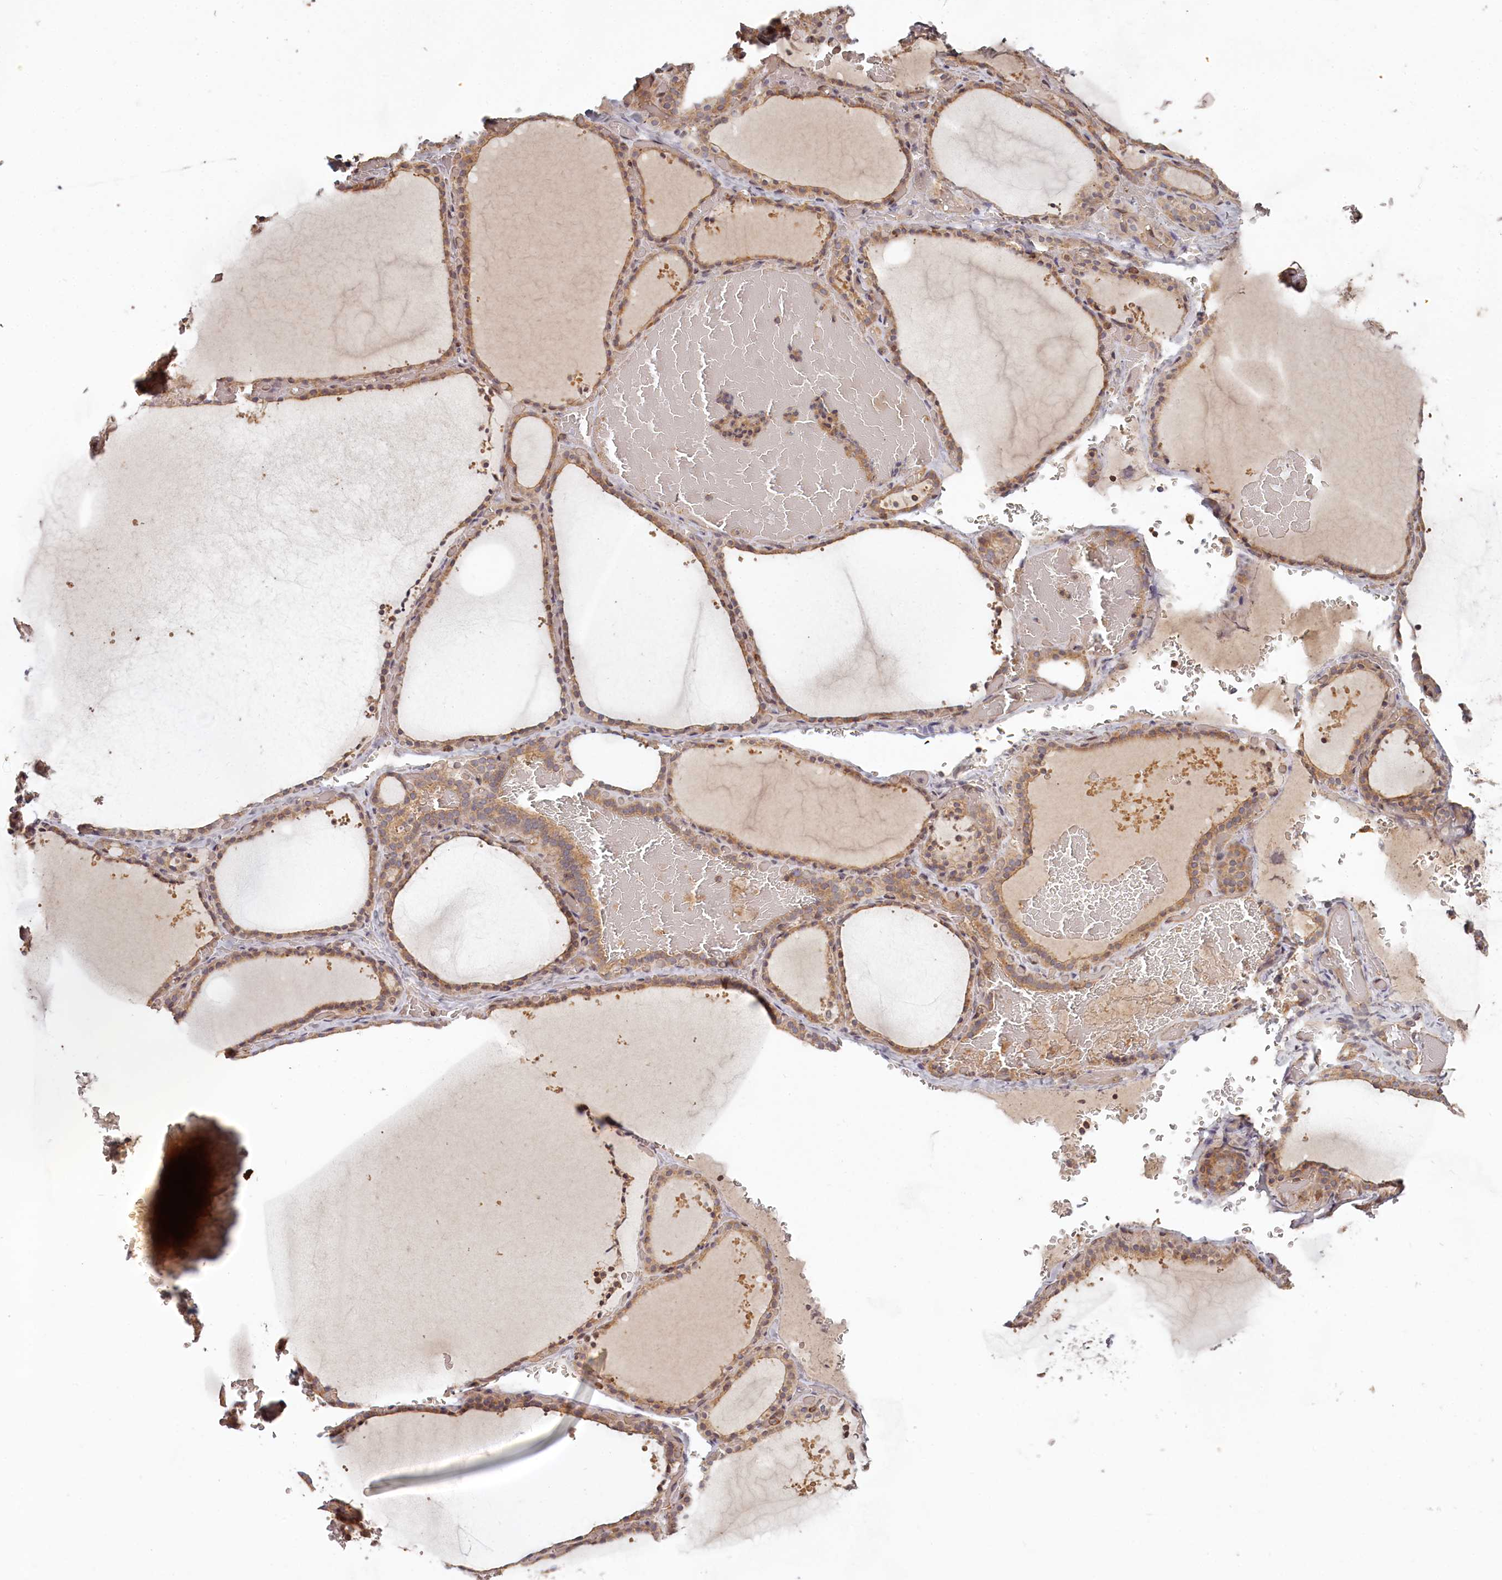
{"staining": {"intensity": "moderate", "quantity": ">75%", "location": "cytoplasmic/membranous"}, "tissue": "thyroid gland", "cell_type": "Glandular cells", "image_type": "normal", "snomed": [{"axis": "morphology", "description": "Normal tissue, NOS"}, {"axis": "topography", "description": "Thyroid gland"}], "caption": "Protein analysis of benign thyroid gland displays moderate cytoplasmic/membranous positivity in approximately >75% of glandular cells.", "gene": "TMIE", "patient": {"sex": "female", "age": 39}}